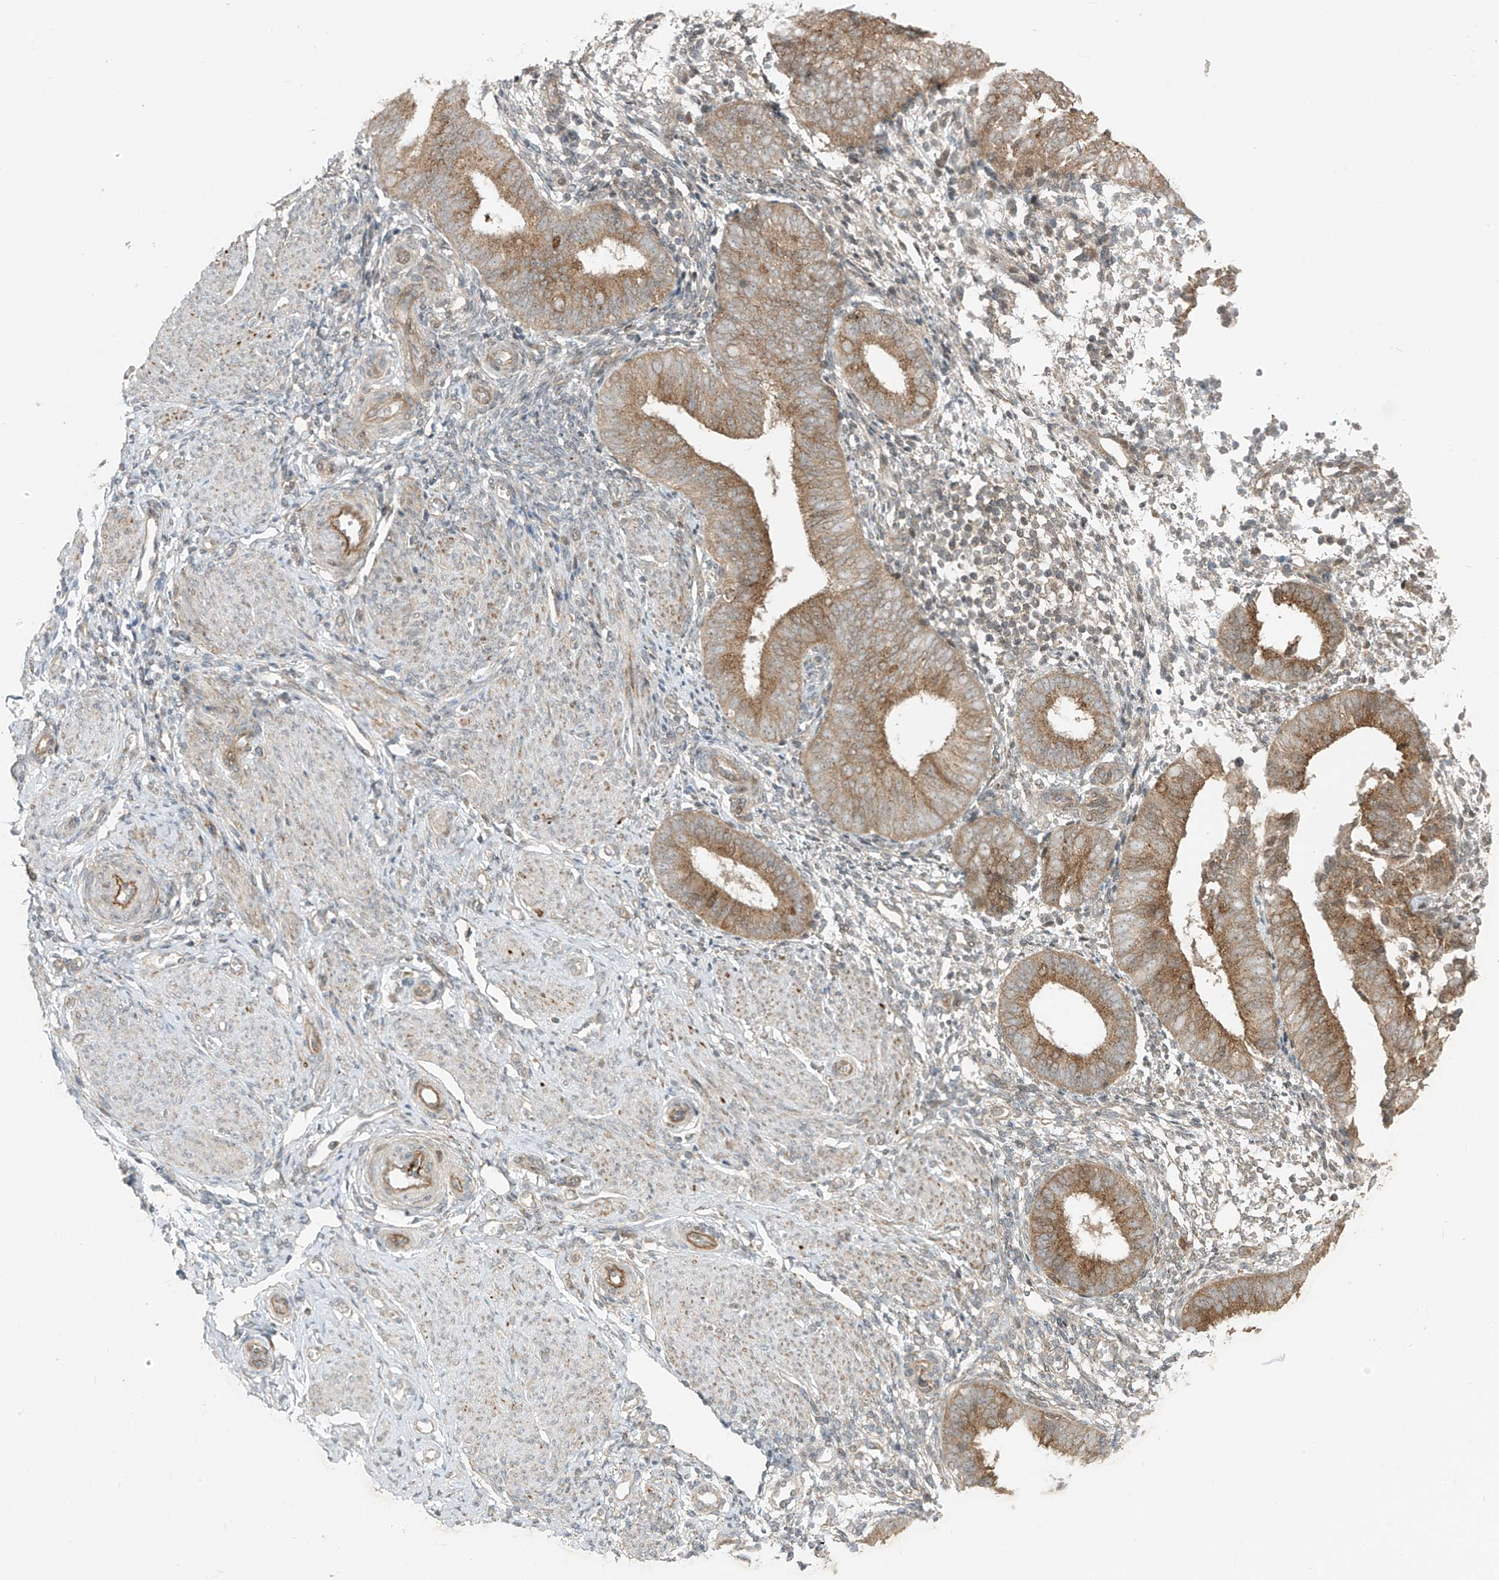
{"staining": {"intensity": "weak", "quantity": "25%-75%", "location": "cytoplasmic/membranous"}, "tissue": "endometrium", "cell_type": "Cells in endometrial stroma", "image_type": "normal", "snomed": [{"axis": "morphology", "description": "Normal tissue, NOS"}, {"axis": "topography", "description": "Uterus"}, {"axis": "topography", "description": "Endometrium"}], "caption": "IHC of unremarkable endometrium reveals low levels of weak cytoplasmic/membranous positivity in about 25%-75% of cells in endometrial stroma.", "gene": "PDE11A", "patient": {"sex": "female", "age": 48}}